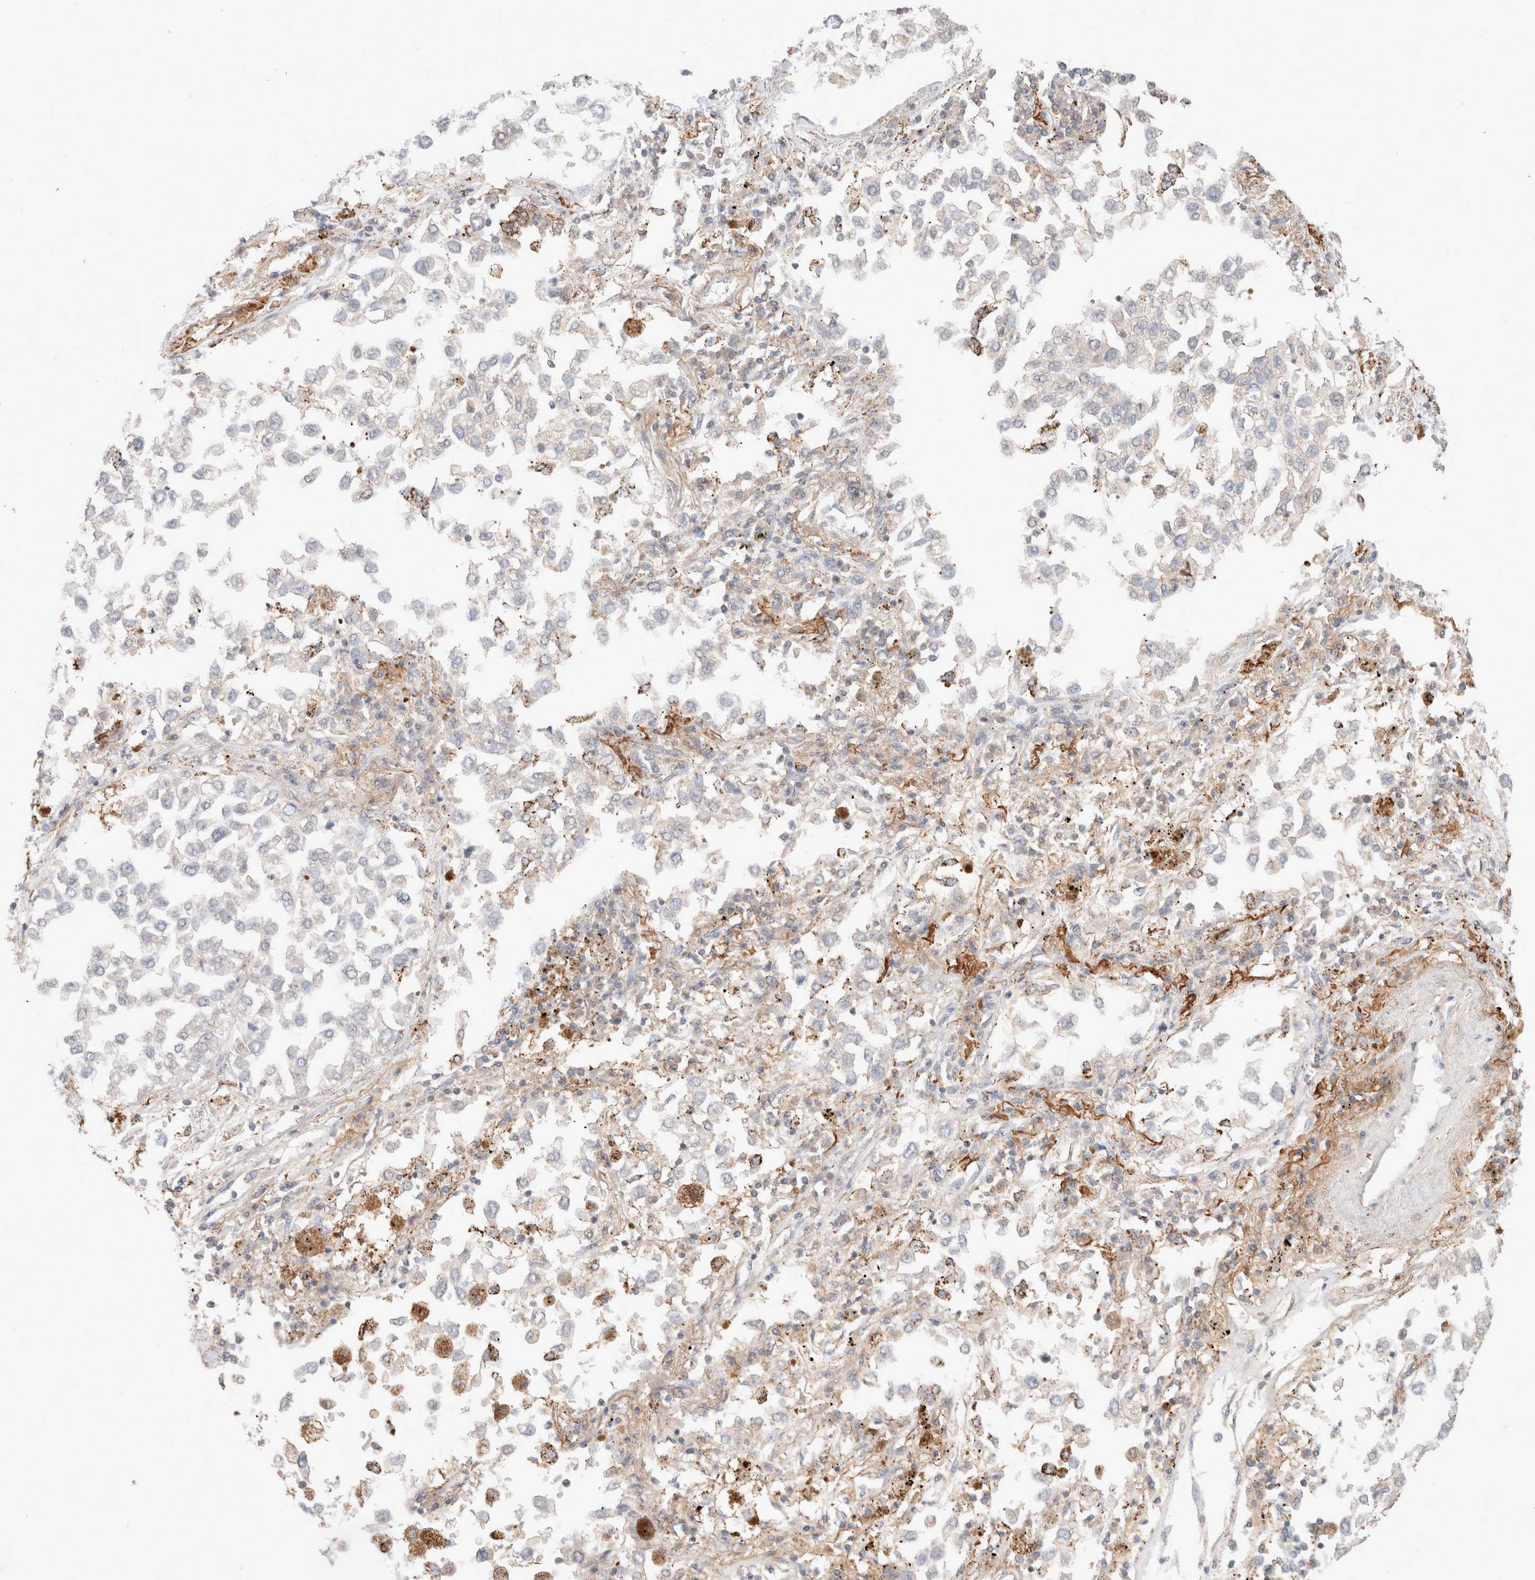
{"staining": {"intensity": "negative", "quantity": "none", "location": "none"}, "tissue": "lung cancer", "cell_type": "Tumor cells", "image_type": "cancer", "snomed": [{"axis": "morphology", "description": "Inflammation, NOS"}, {"axis": "morphology", "description": "Adenocarcinoma, NOS"}, {"axis": "topography", "description": "Lung"}], "caption": "Immunohistochemistry photomicrograph of lung cancer (adenocarcinoma) stained for a protein (brown), which exhibits no expression in tumor cells. Nuclei are stained in blue.", "gene": "HROB", "patient": {"sex": "male", "age": 63}}